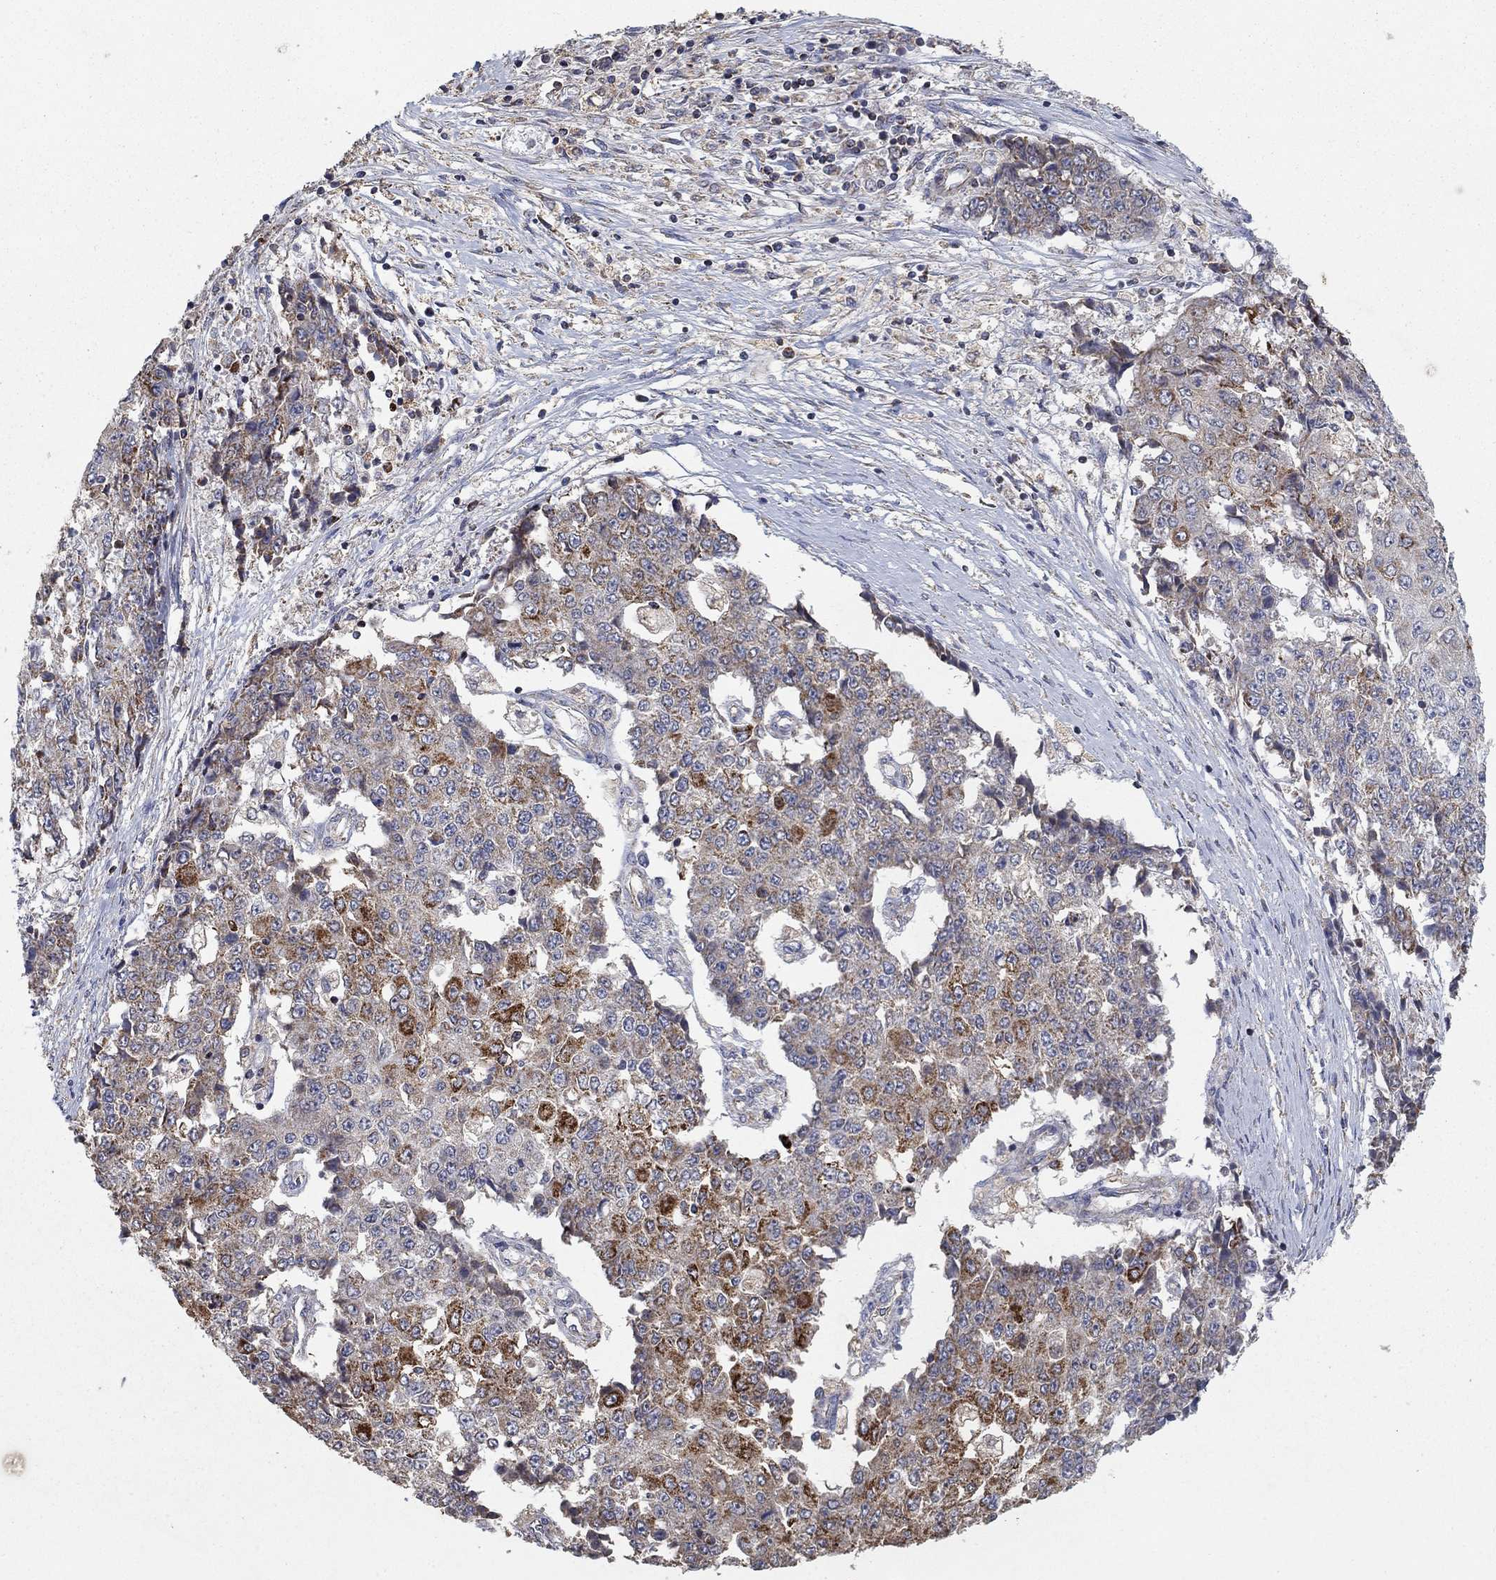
{"staining": {"intensity": "strong", "quantity": "<25%", "location": "cytoplasmic/membranous"}, "tissue": "ovarian cancer", "cell_type": "Tumor cells", "image_type": "cancer", "snomed": [{"axis": "morphology", "description": "Carcinoma, endometroid"}, {"axis": "topography", "description": "Ovary"}], "caption": "Approximately <25% of tumor cells in human ovarian cancer exhibit strong cytoplasmic/membranous protein expression as visualized by brown immunohistochemical staining.", "gene": "GPSM1", "patient": {"sex": "female", "age": 42}}